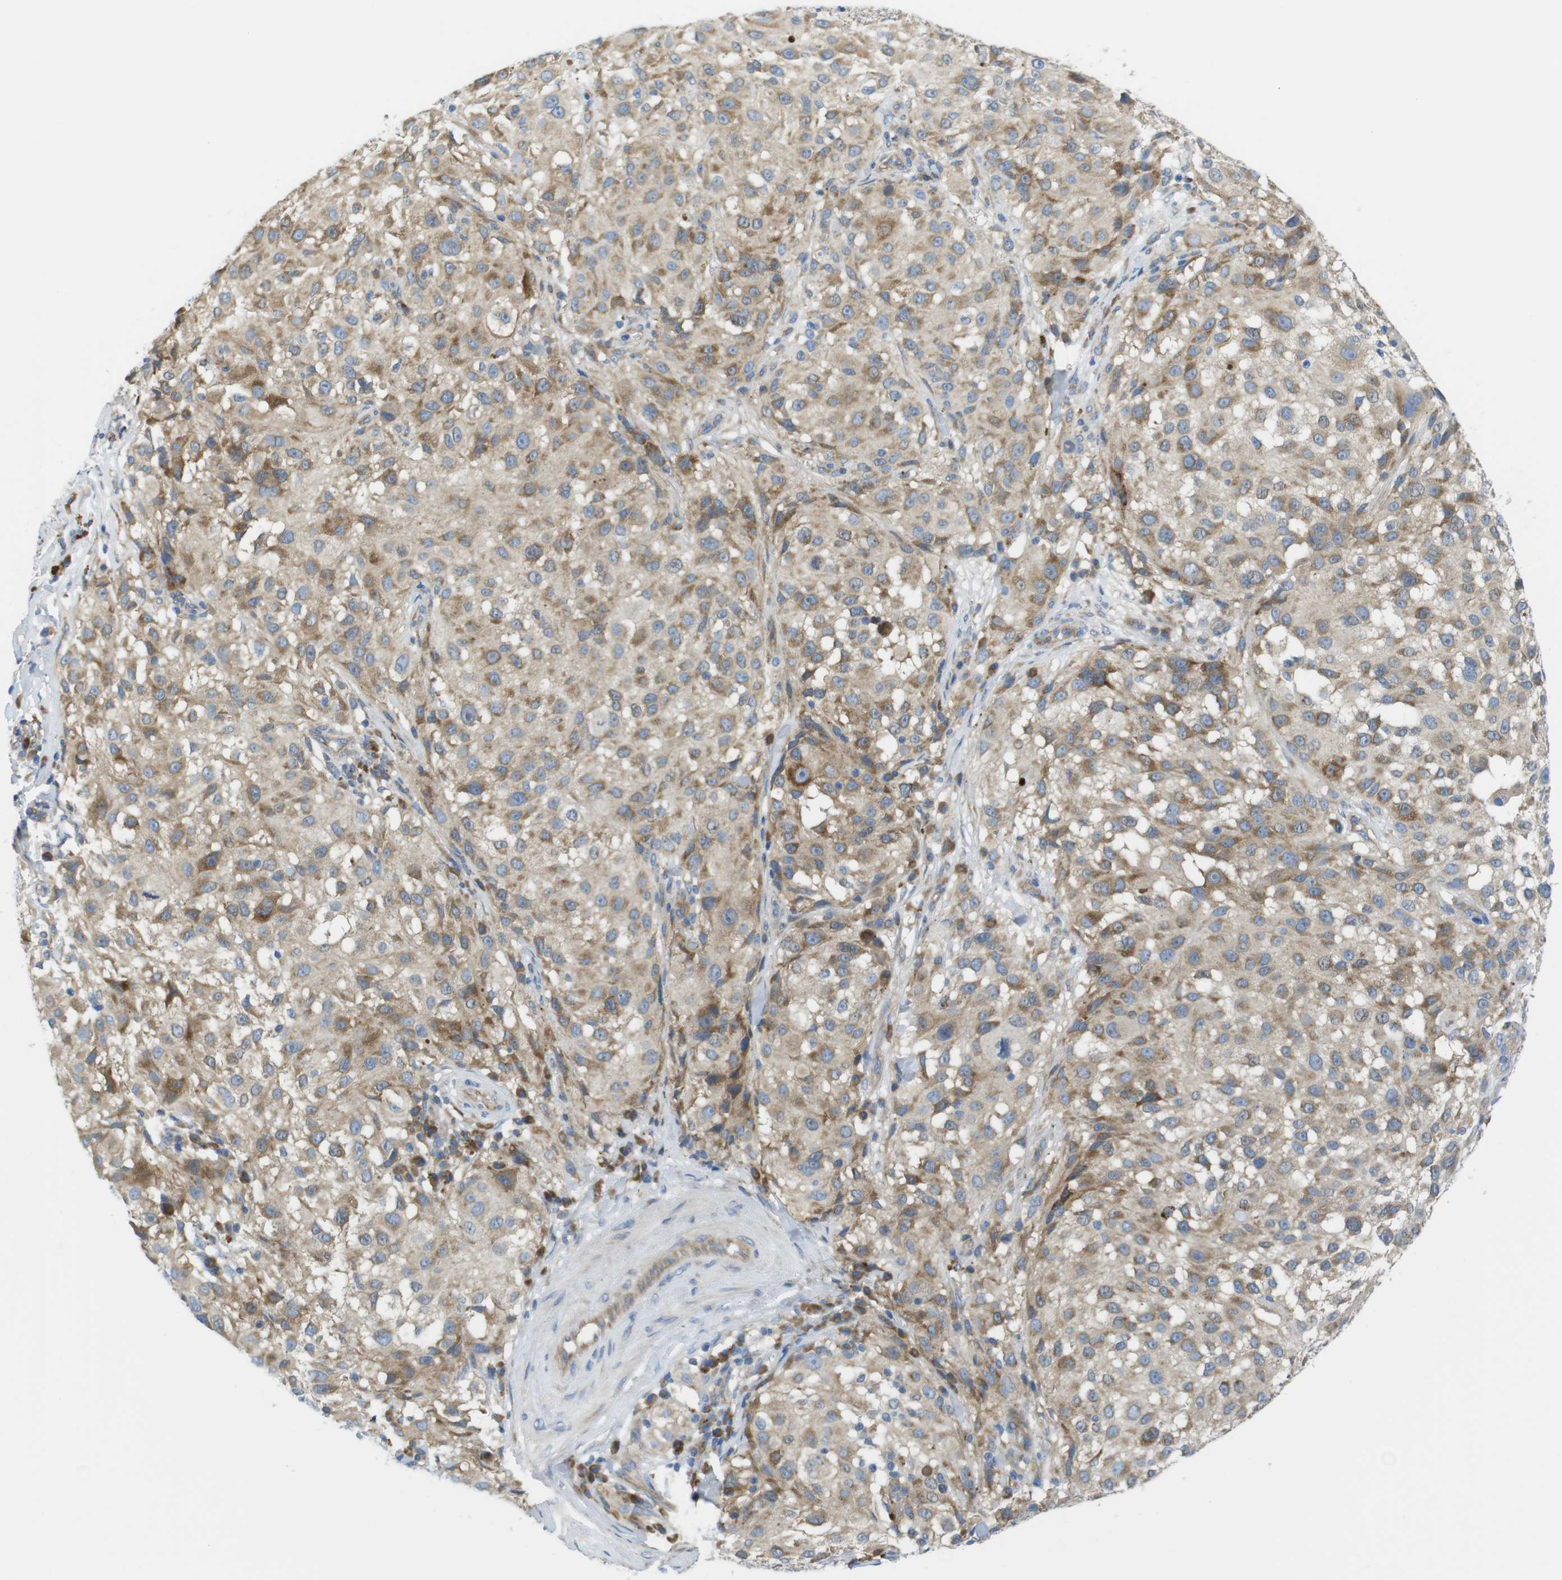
{"staining": {"intensity": "moderate", "quantity": ">75%", "location": "cytoplasmic/membranous"}, "tissue": "melanoma", "cell_type": "Tumor cells", "image_type": "cancer", "snomed": [{"axis": "morphology", "description": "Necrosis, NOS"}, {"axis": "morphology", "description": "Malignant melanoma, NOS"}, {"axis": "topography", "description": "Skin"}], "caption": "This histopathology image displays IHC staining of malignant melanoma, with medium moderate cytoplasmic/membranous positivity in about >75% of tumor cells.", "gene": "TMEM234", "patient": {"sex": "female", "age": 87}}